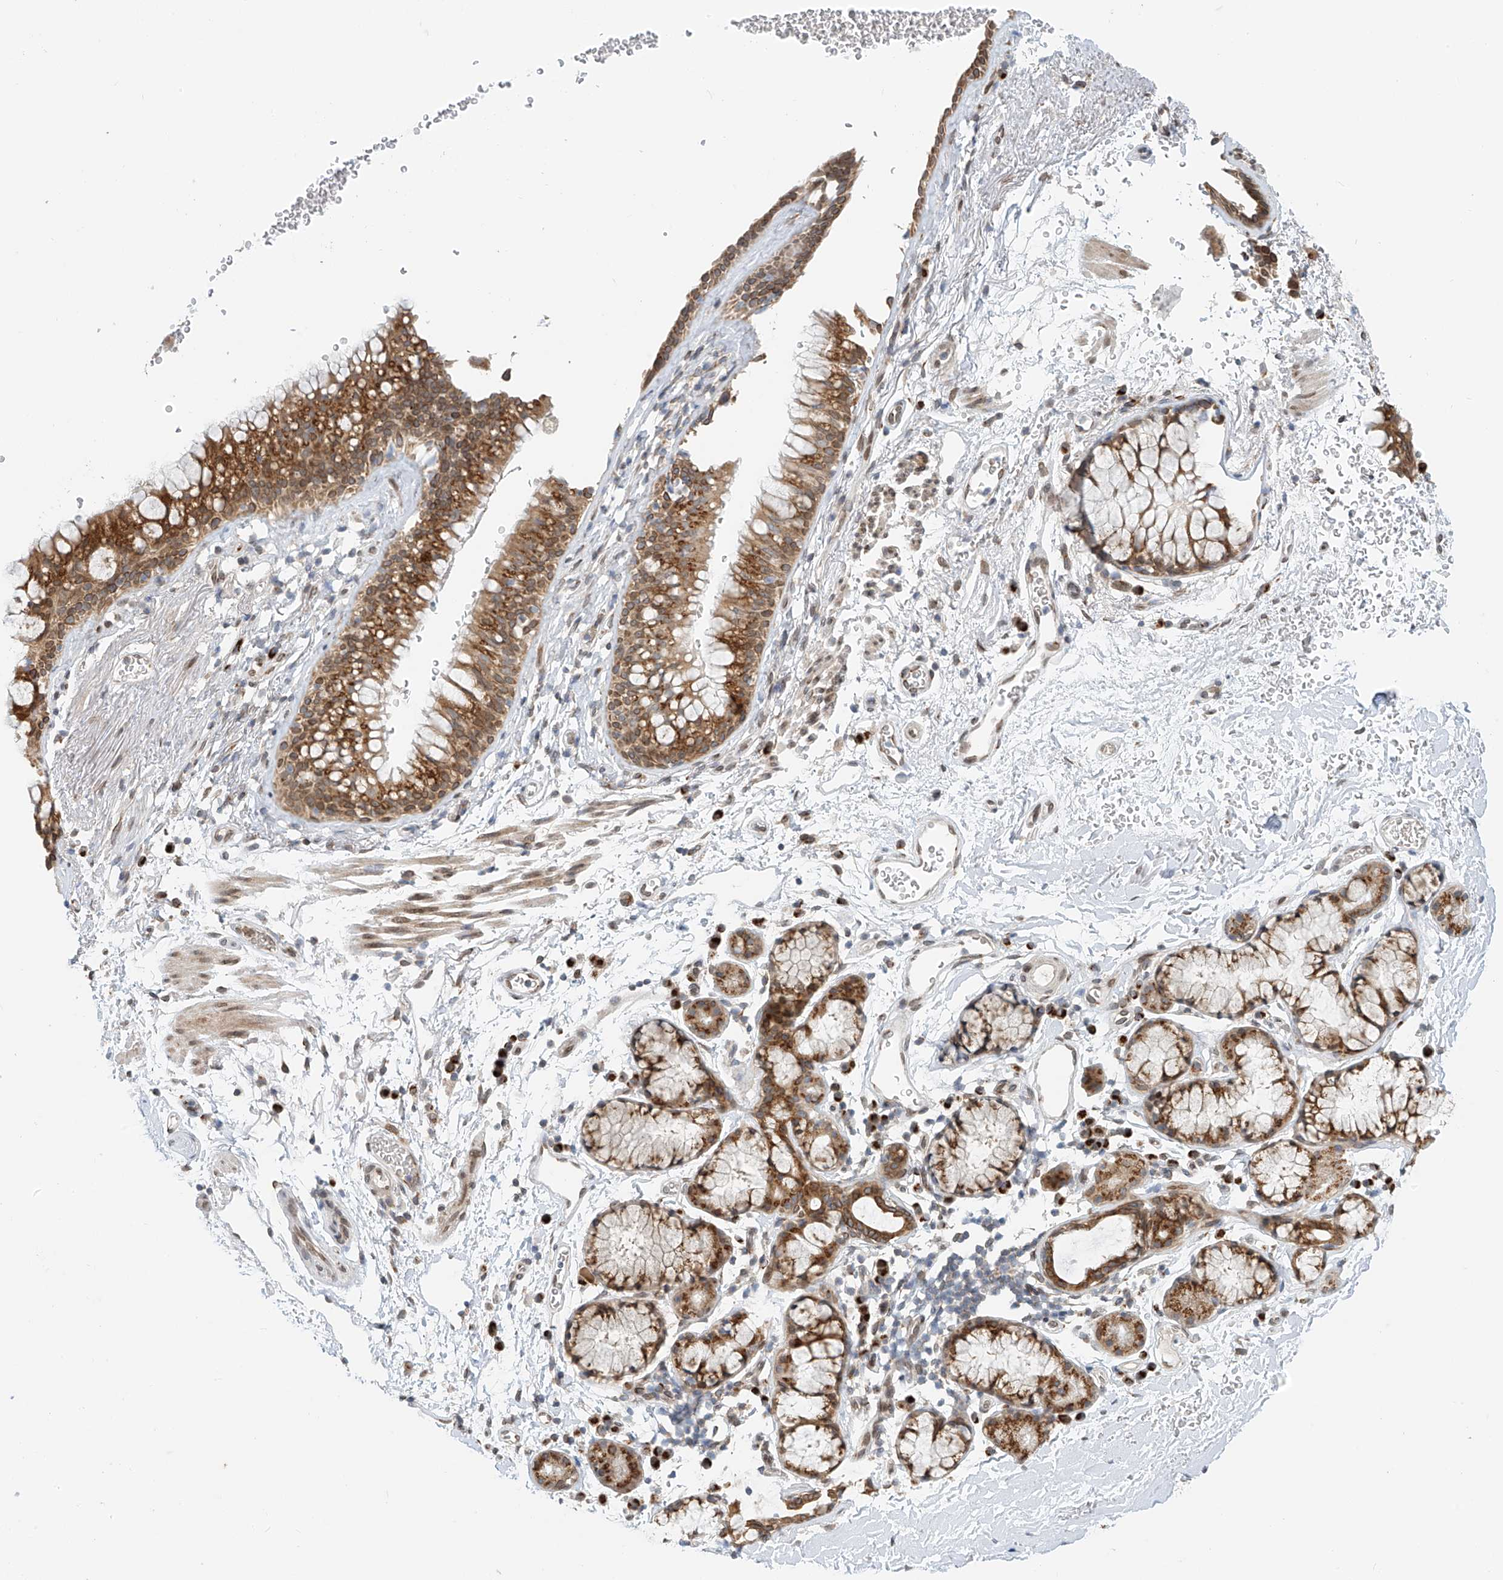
{"staining": {"intensity": "moderate", "quantity": ">75%", "location": "cytoplasmic/membranous"}, "tissue": "bronchus", "cell_type": "Respiratory epithelial cells", "image_type": "normal", "snomed": [{"axis": "morphology", "description": "Normal tissue, NOS"}, {"axis": "topography", "description": "Cartilage tissue"}, {"axis": "topography", "description": "Bronchus"}], "caption": "A brown stain shows moderate cytoplasmic/membranous positivity of a protein in respiratory epithelial cells of normal bronchus.", "gene": "STARD9", "patient": {"sex": "female", "age": 53}}